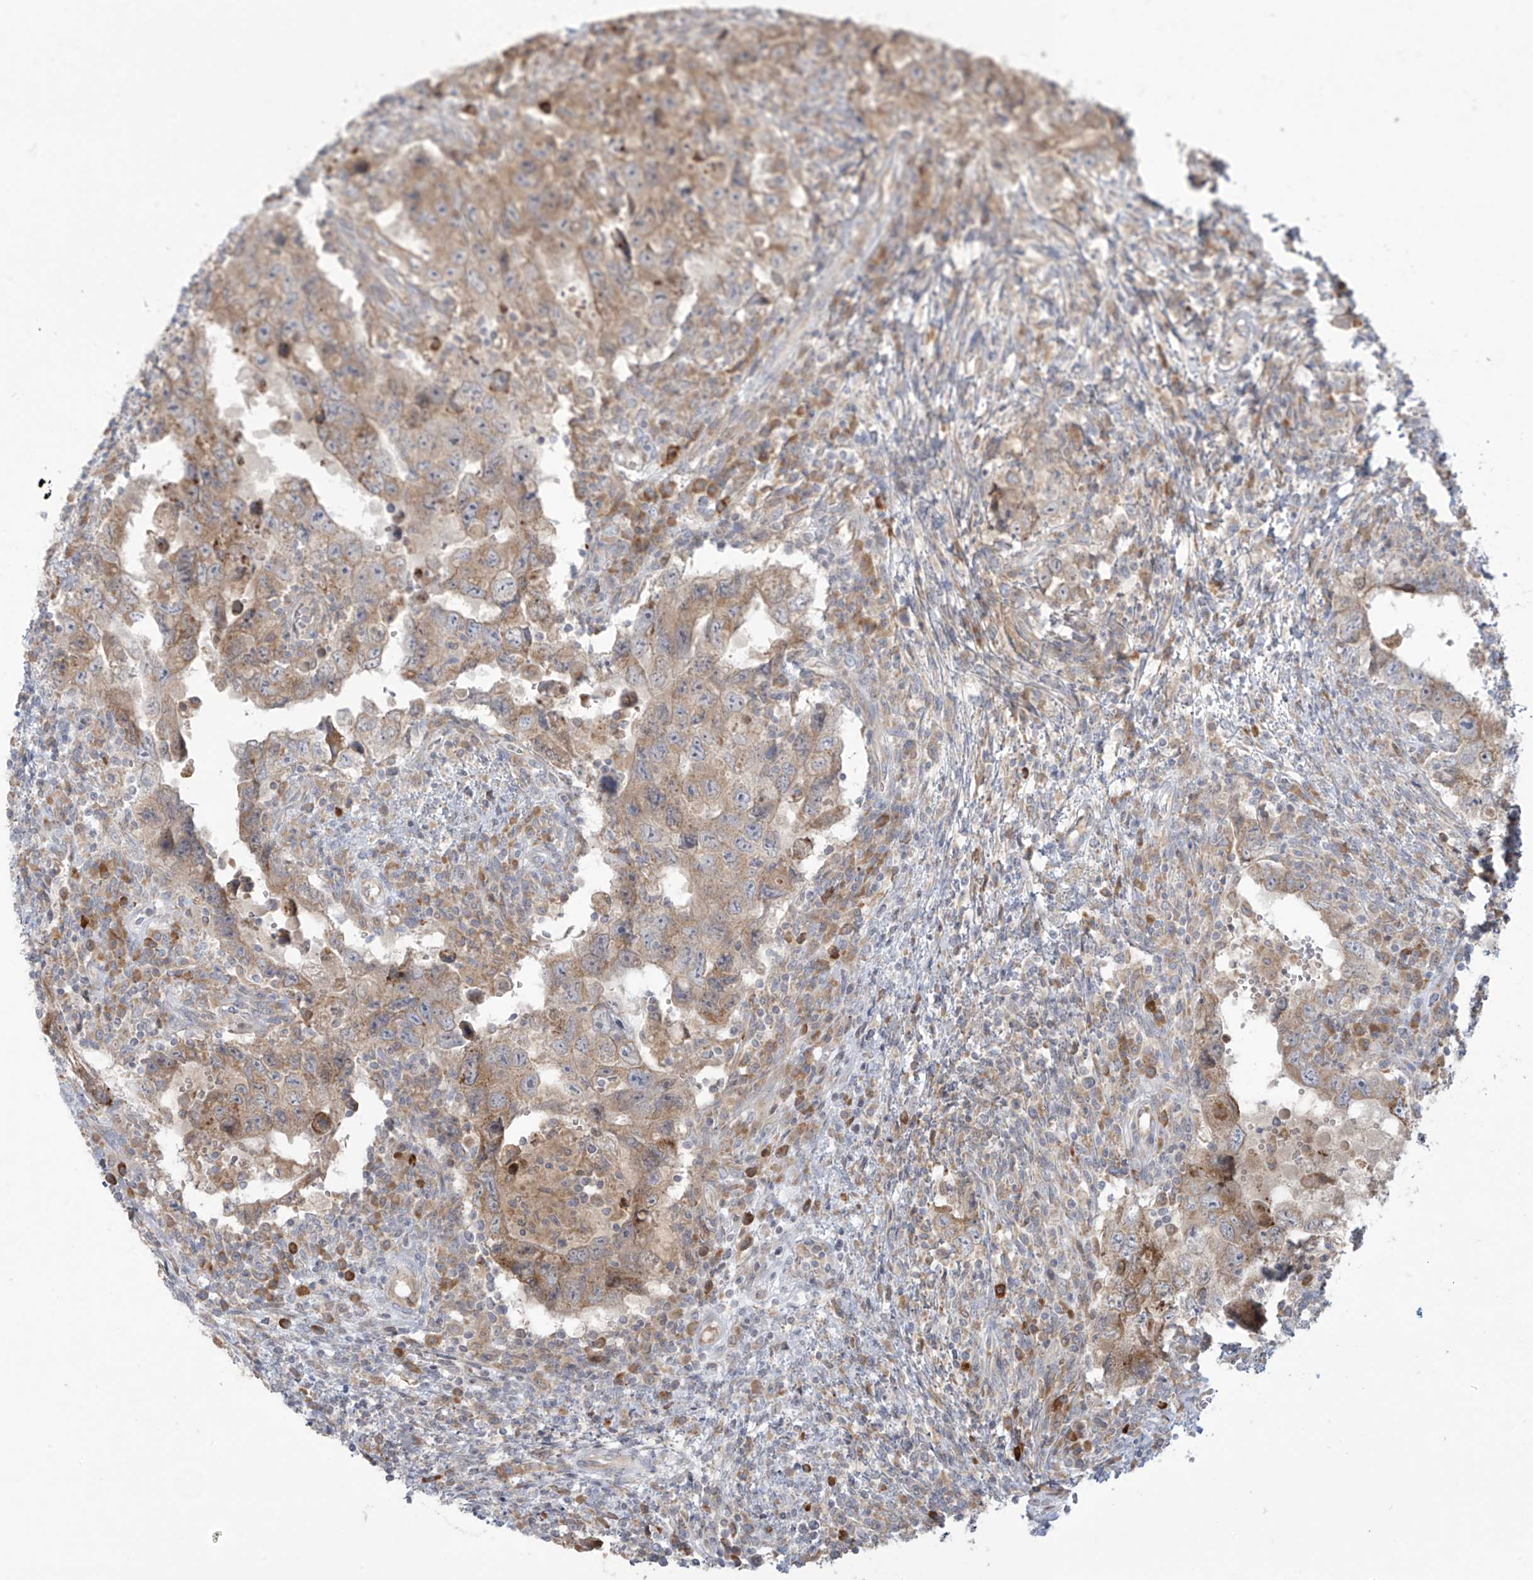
{"staining": {"intensity": "weak", "quantity": ">75%", "location": "cytoplasmic/membranous"}, "tissue": "testis cancer", "cell_type": "Tumor cells", "image_type": "cancer", "snomed": [{"axis": "morphology", "description": "Carcinoma, Embryonal, NOS"}, {"axis": "topography", "description": "Testis"}], "caption": "Weak cytoplasmic/membranous expression for a protein is seen in about >75% of tumor cells of testis cancer (embryonal carcinoma) using immunohistochemistry.", "gene": "PPAT", "patient": {"sex": "male", "age": 26}}